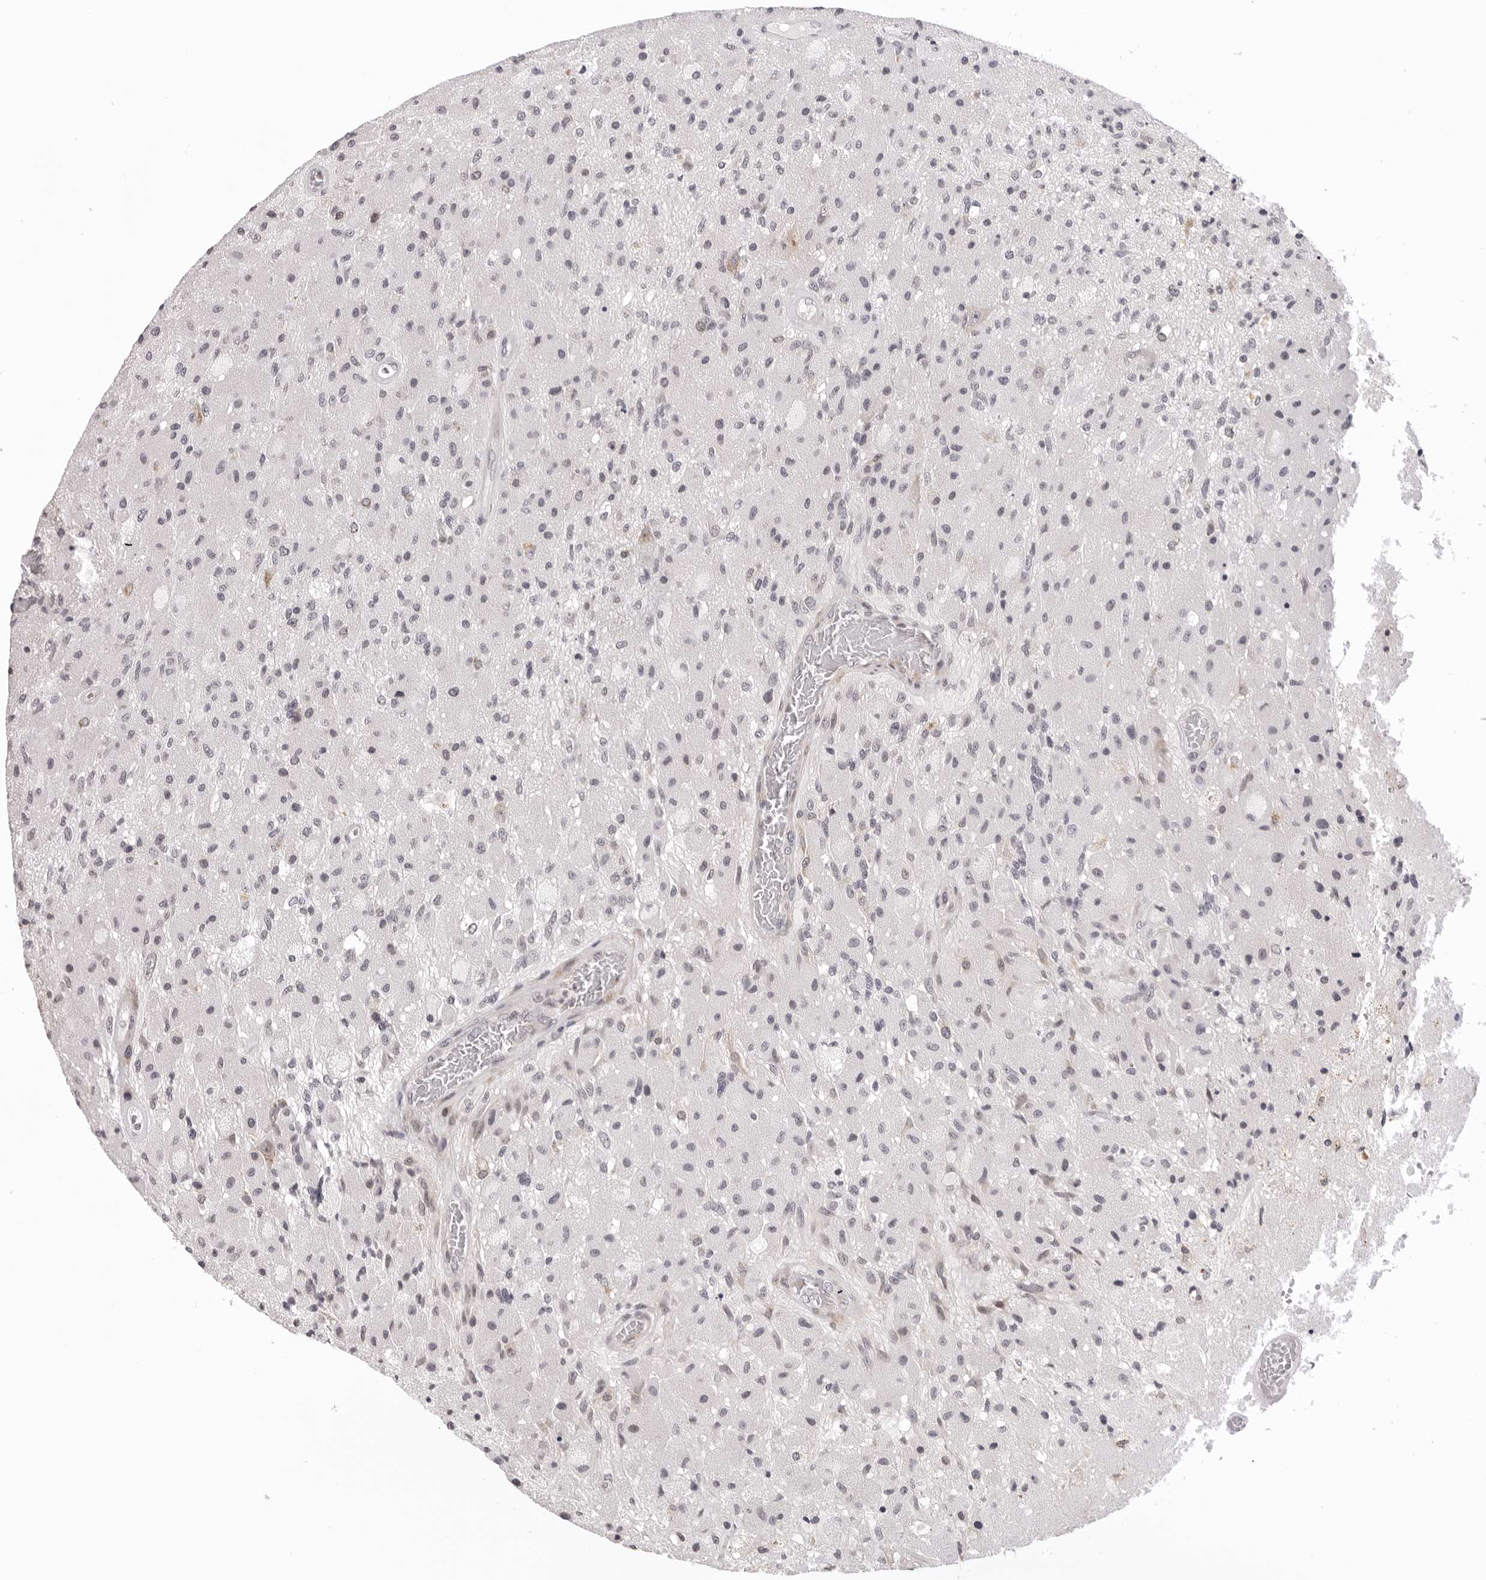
{"staining": {"intensity": "negative", "quantity": "none", "location": "none"}, "tissue": "glioma", "cell_type": "Tumor cells", "image_type": "cancer", "snomed": [{"axis": "morphology", "description": "Normal tissue, NOS"}, {"axis": "morphology", "description": "Glioma, malignant, High grade"}, {"axis": "topography", "description": "Cerebral cortex"}], "caption": "This image is of glioma stained with immunohistochemistry (IHC) to label a protein in brown with the nuclei are counter-stained blue. There is no expression in tumor cells. The staining was performed using DAB (3,3'-diaminobenzidine) to visualize the protein expression in brown, while the nuclei were stained in blue with hematoxylin (Magnification: 20x).", "gene": "IL17RA", "patient": {"sex": "male", "age": 77}}